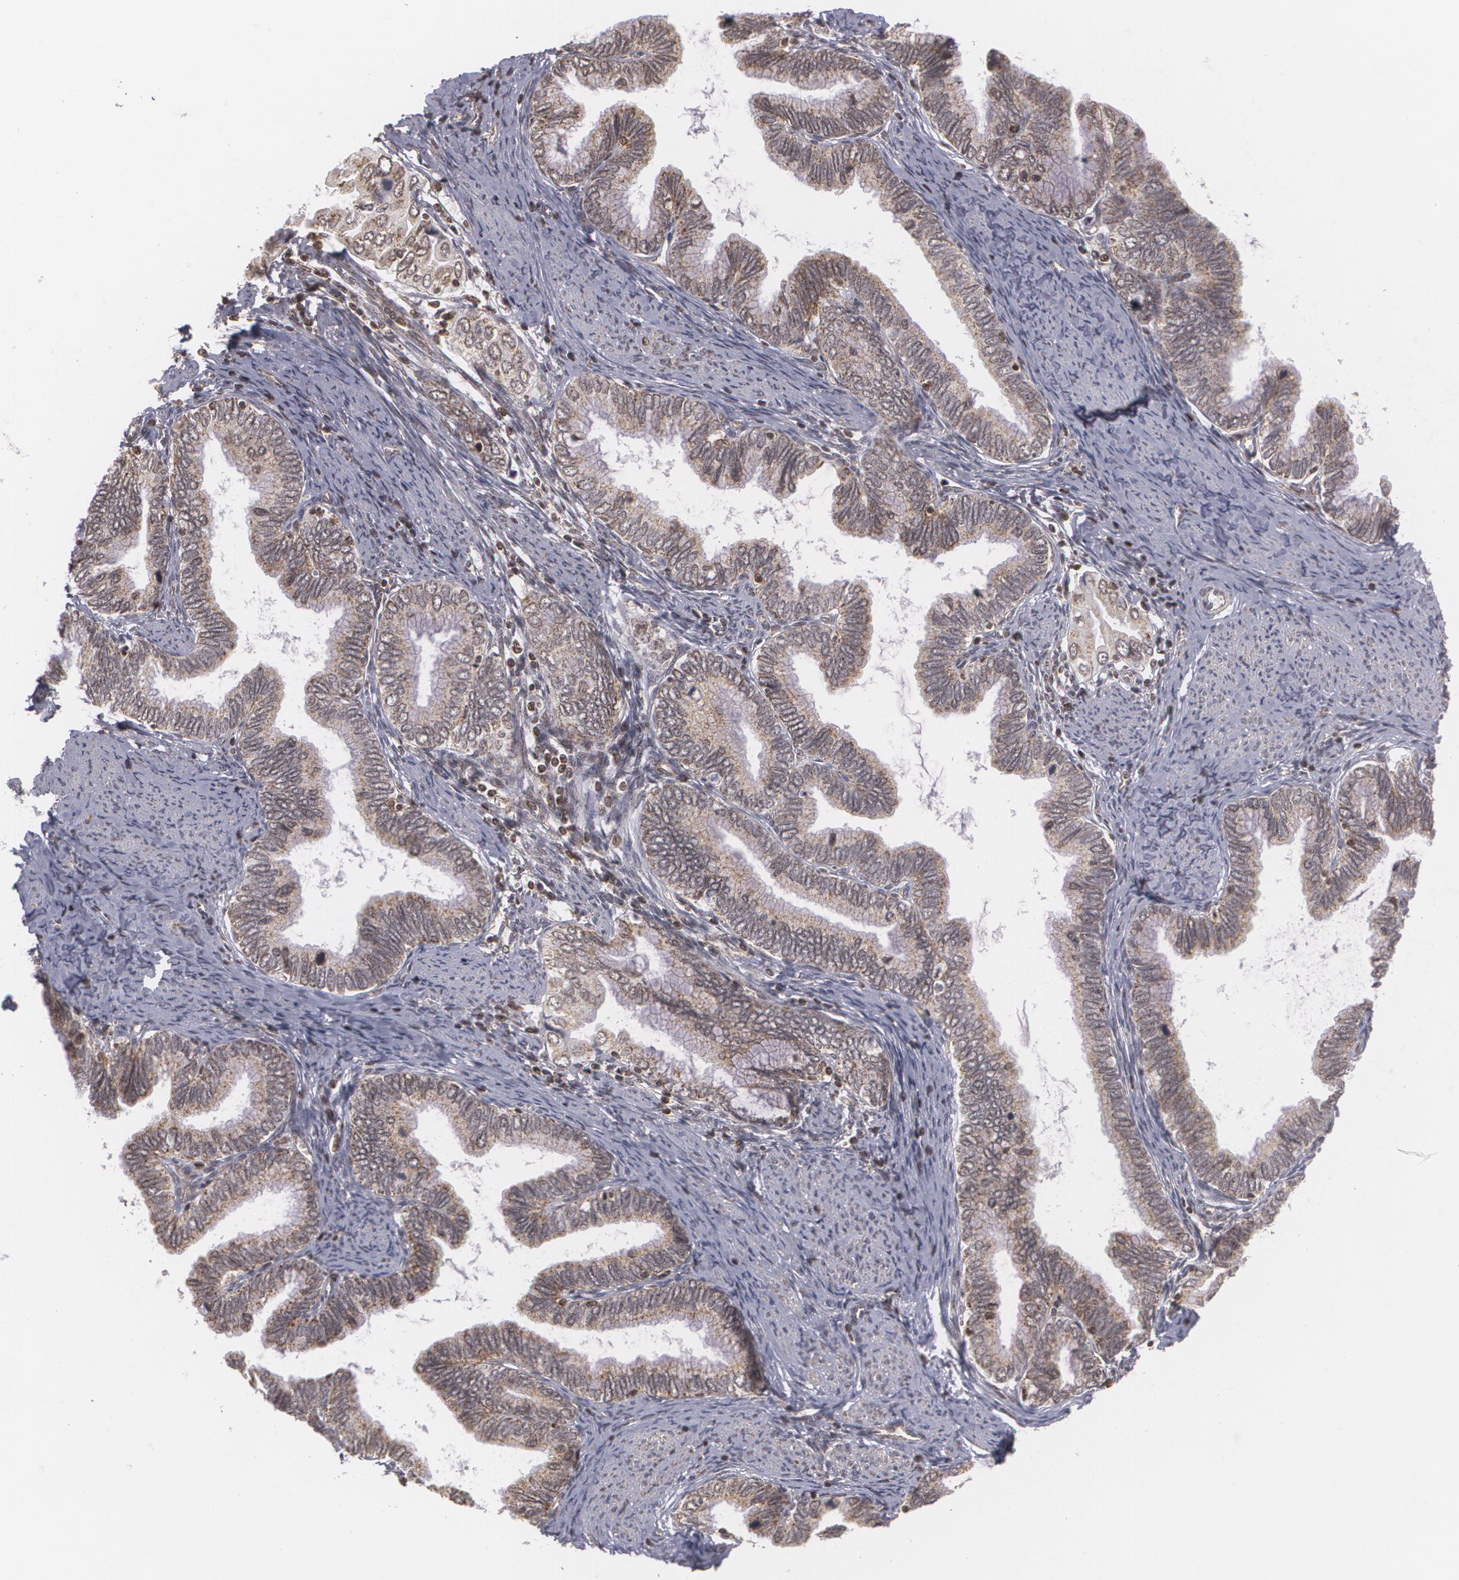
{"staining": {"intensity": "weak", "quantity": ">75%", "location": "cytoplasmic/membranous"}, "tissue": "cervical cancer", "cell_type": "Tumor cells", "image_type": "cancer", "snomed": [{"axis": "morphology", "description": "Adenocarcinoma, NOS"}, {"axis": "topography", "description": "Cervix"}], "caption": "DAB (3,3'-diaminobenzidine) immunohistochemical staining of human cervical cancer (adenocarcinoma) demonstrates weak cytoplasmic/membranous protein staining in approximately >75% of tumor cells.", "gene": "MXD1", "patient": {"sex": "female", "age": 49}}